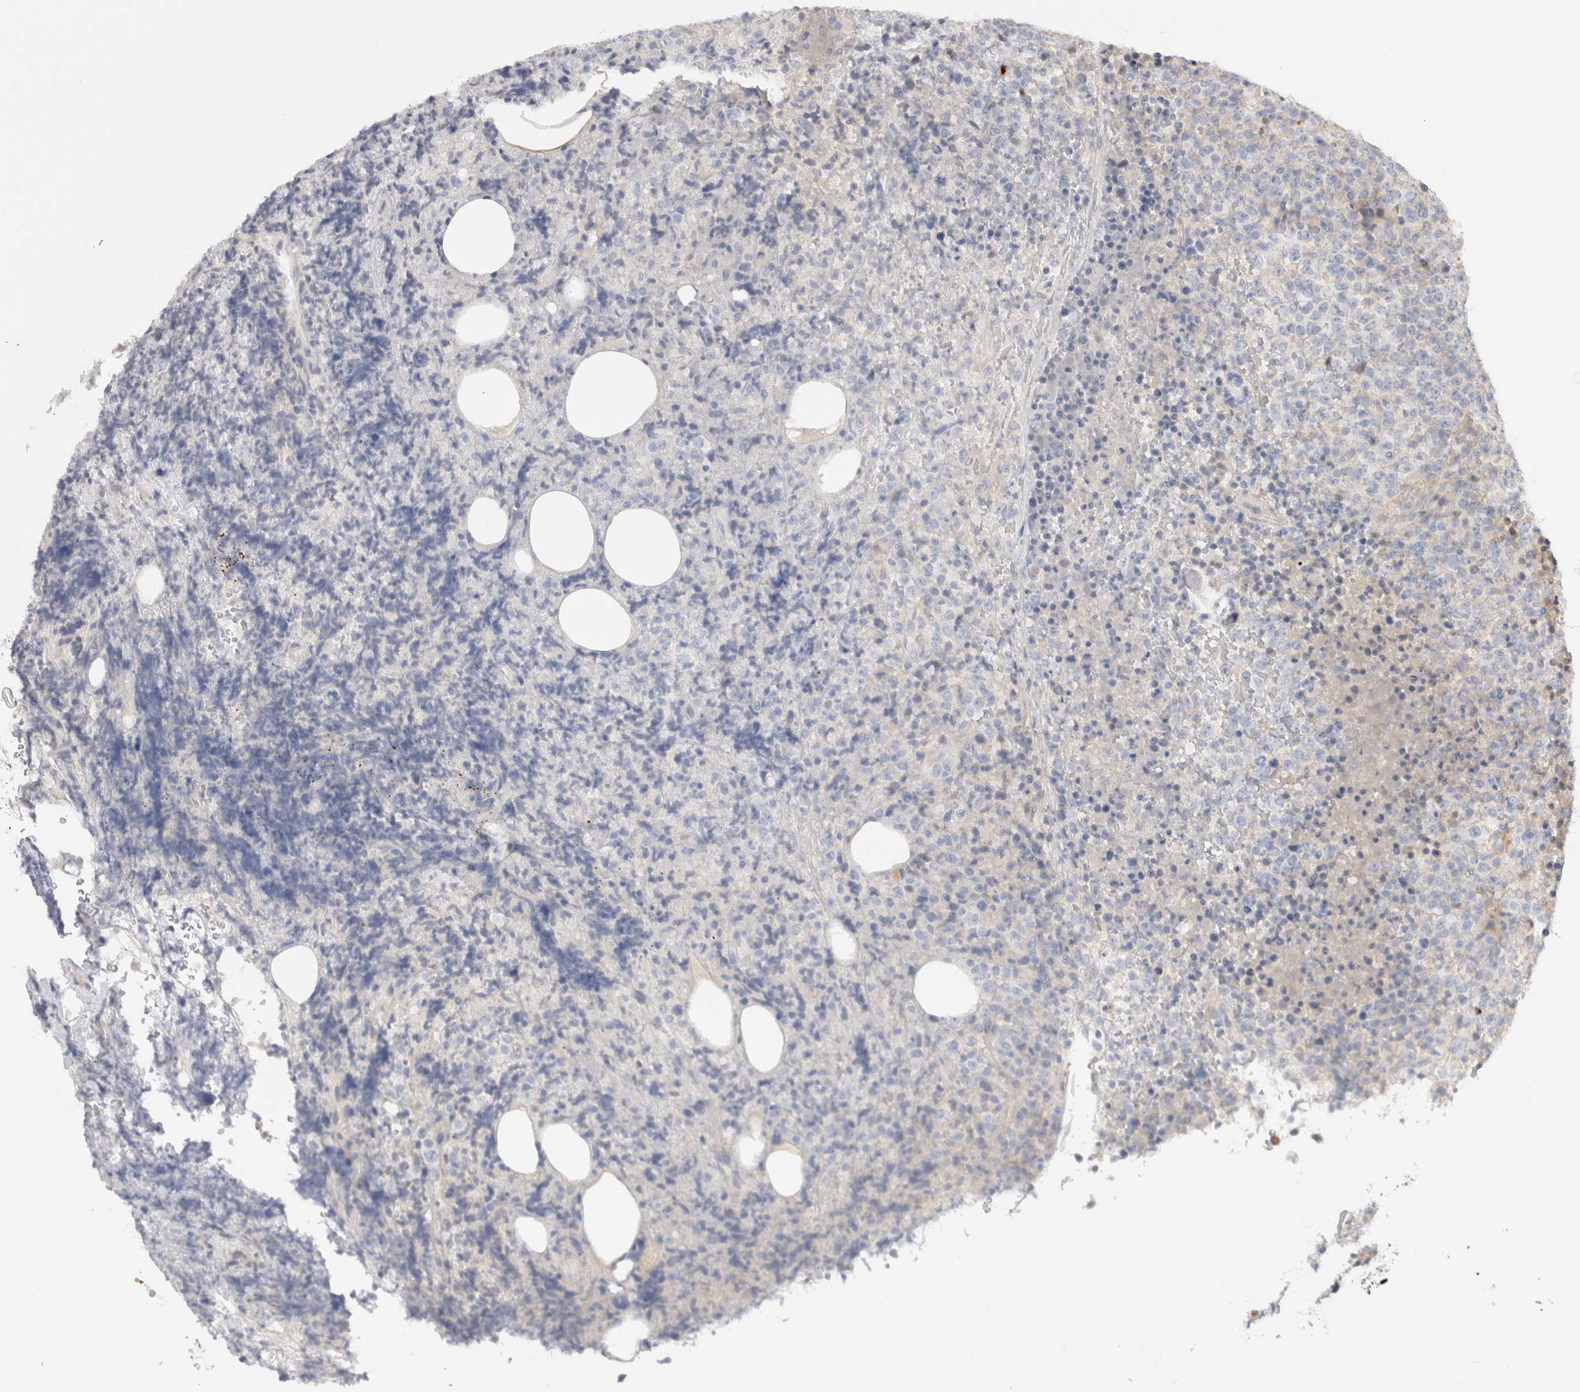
{"staining": {"intensity": "negative", "quantity": "none", "location": "none"}, "tissue": "lymphoma", "cell_type": "Tumor cells", "image_type": "cancer", "snomed": [{"axis": "morphology", "description": "Malignant lymphoma, non-Hodgkin's type, High grade"}, {"axis": "topography", "description": "Lymph node"}], "caption": "Image shows no significant protein positivity in tumor cells of lymphoma. Nuclei are stained in blue.", "gene": "SPINK2", "patient": {"sex": "male", "age": 13}}